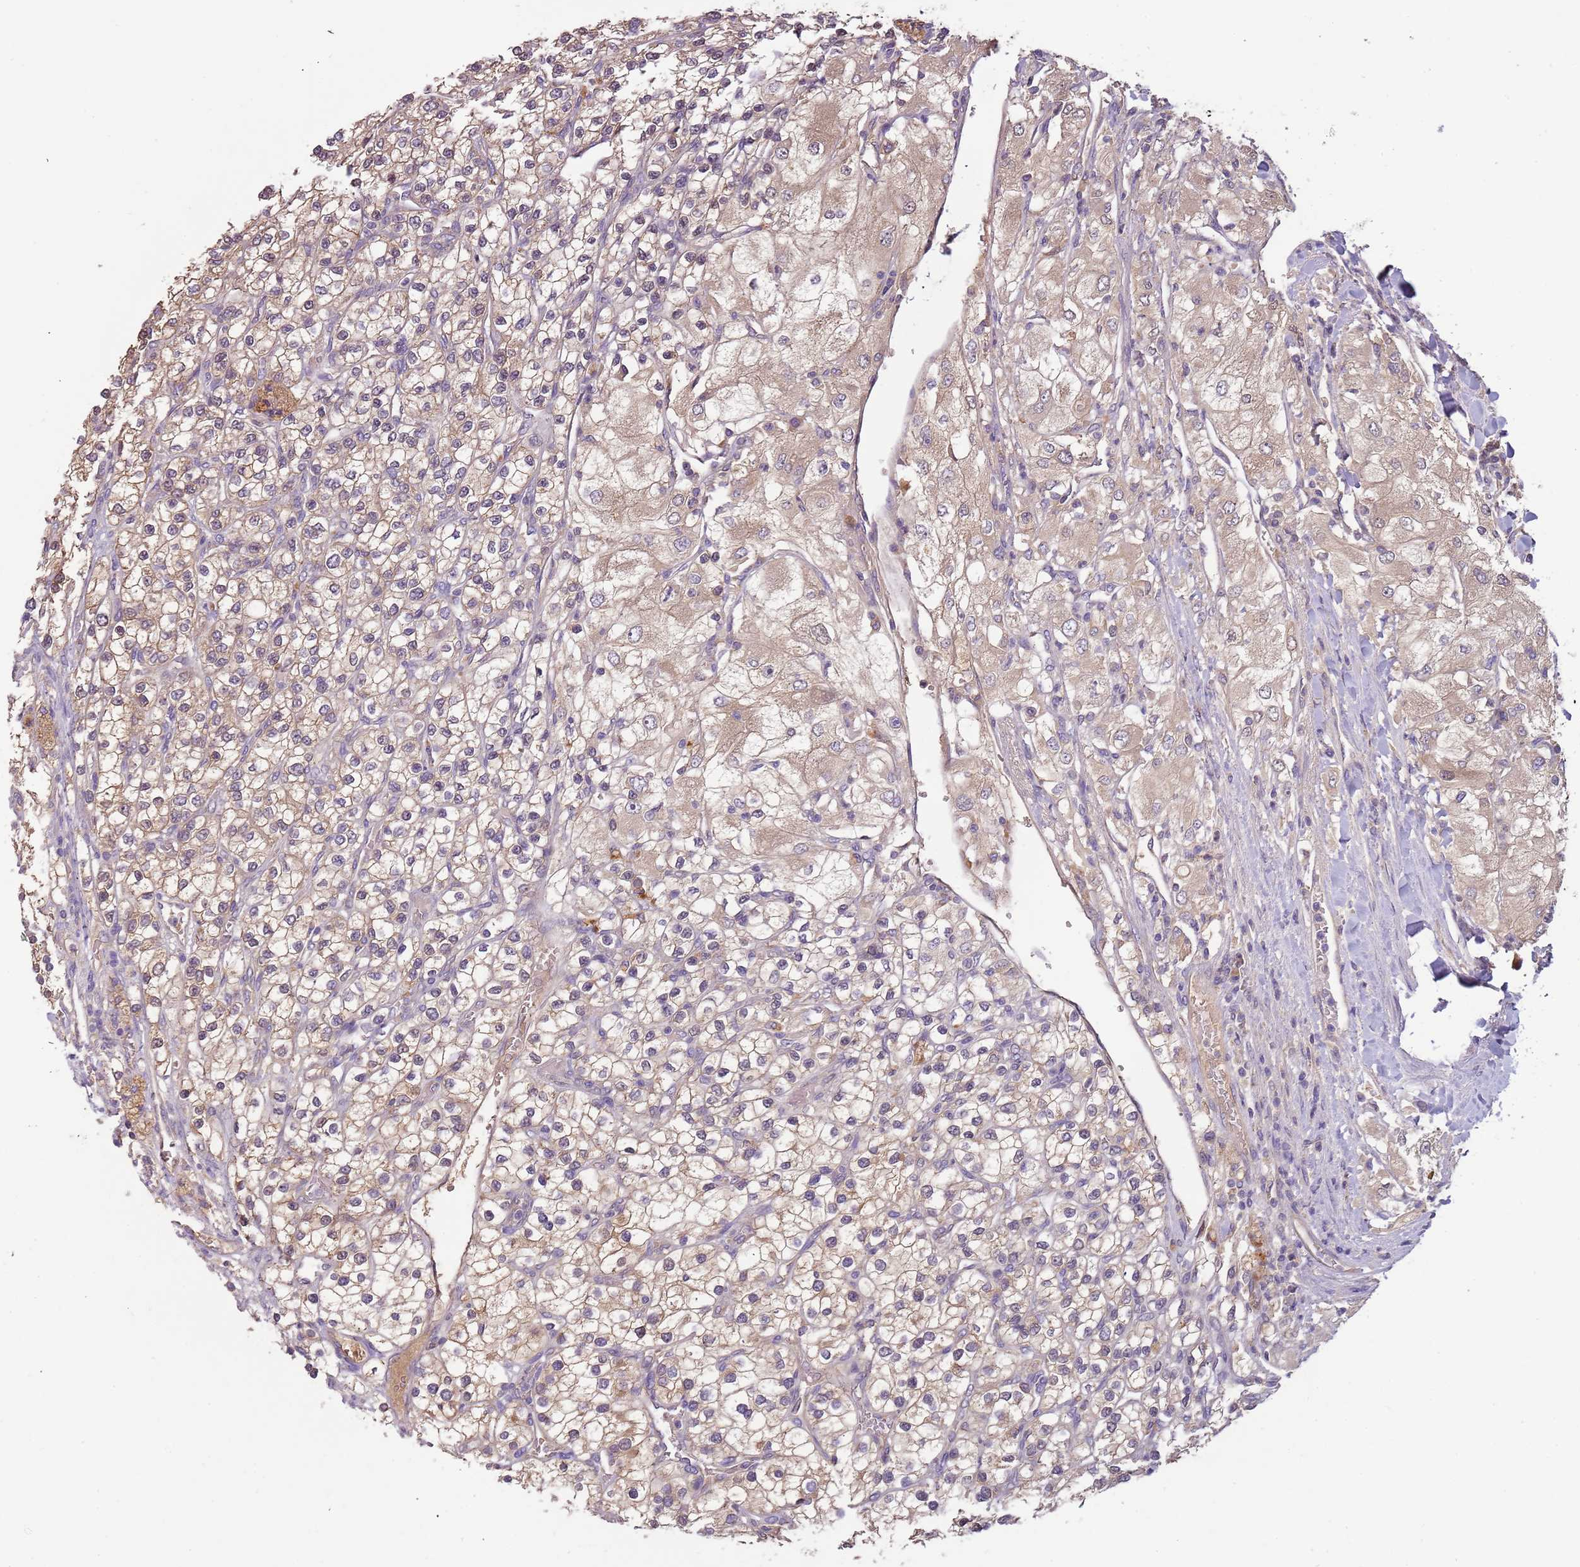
{"staining": {"intensity": "weak", "quantity": "25%-75%", "location": "cytoplasmic/membranous"}, "tissue": "renal cancer", "cell_type": "Tumor cells", "image_type": "cancer", "snomed": [{"axis": "morphology", "description": "Adenocarcinoma, NOS"}, {"axis": "topography", "description": "Kidney"}], "caption": "An immunohistochemistry (IHC) micrograph of neoplastic tissue is shown. Protein staining in brown shows weak cytoplasmic/membranous positivity in adenocarcinoma (renal) within tumor cells. Immunohistochemistry stains the protein in brown and the nuclei are stained blue.", "gene": "FECH", "patient": {"sex": "male", "age": 80}}